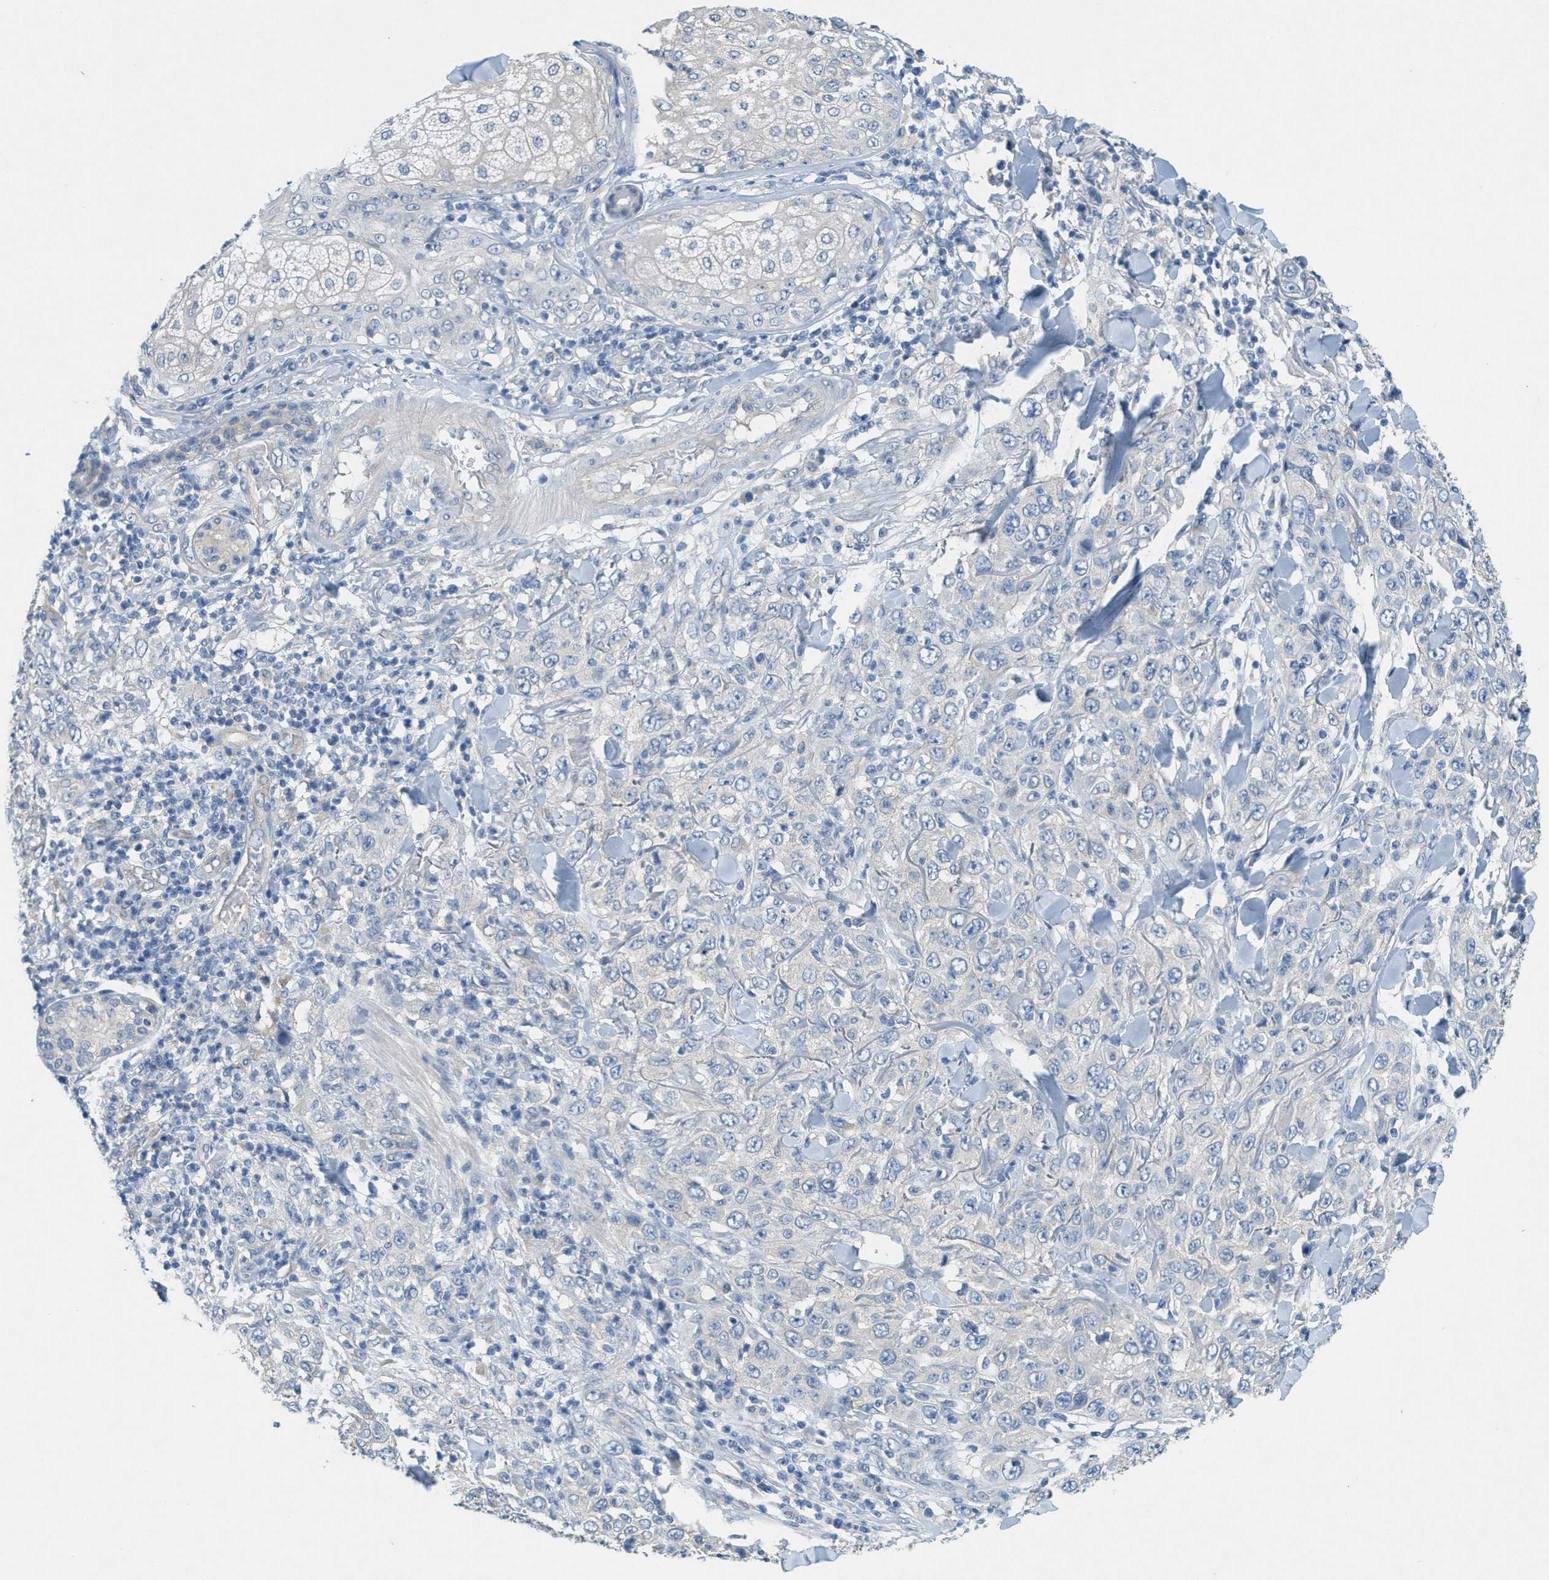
{"staining": {"intensity": "negative", "quantity": "none", "location": "none"}, "tissue": "skin cancer", "cell_type": "Tumor cells", "image_type": "cancer", "snomed": [{"axis": "morphology", "description": "Squamous cell carcinoma, NOS"}, {"axis": "topography", "description": "Skin"}], "caption": "Immunohistochemistry of human skin cancer shows no expression in tumor cells.", "gene": "ZFYVE9", "patient": {"sex": "female", "age": 88}}